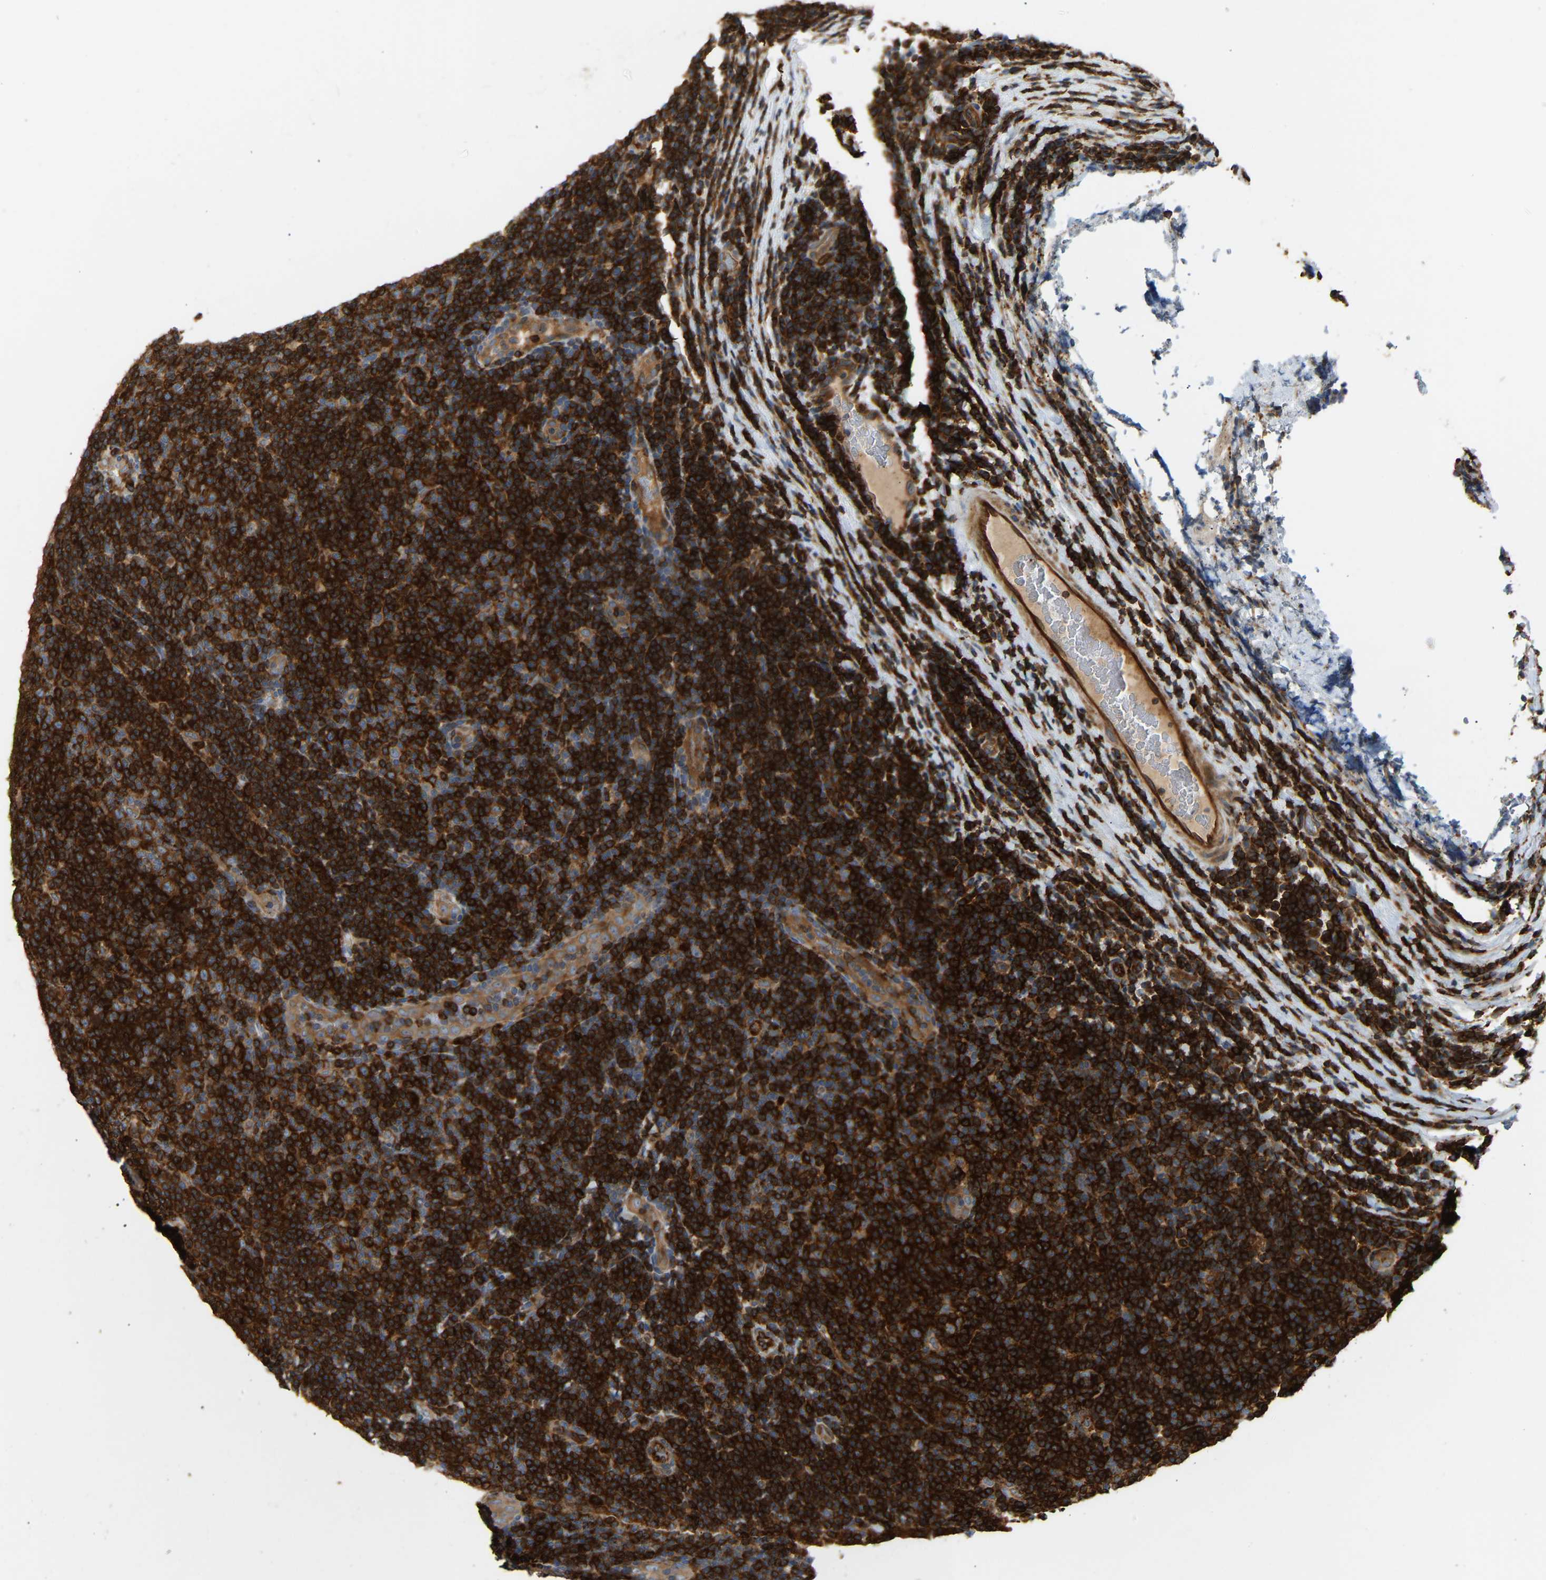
{"staining": {"intensity": "strong", "quantity": ">75%", "location": "cytoplasmic/membranous"}, "tissue": "lymphoma", "cell_type": "Tumor cells", "image_type": "cancer", "snomed": [{"axis": "morphology", "description": "Malignant lymphoma, non-Hodgkin's type, Low grade"}, {"axis": "topography", "description": "Lymph node"}], "caption": "The image shows staining of malignant lymphoma, non-Hodgkin's type (low-grade), revealing strong cytoplasmic/membranous protein staining (brown color) within tumor cells.", "gene": "PLCG2", "patient": {"sex": "male", "age": 83}}